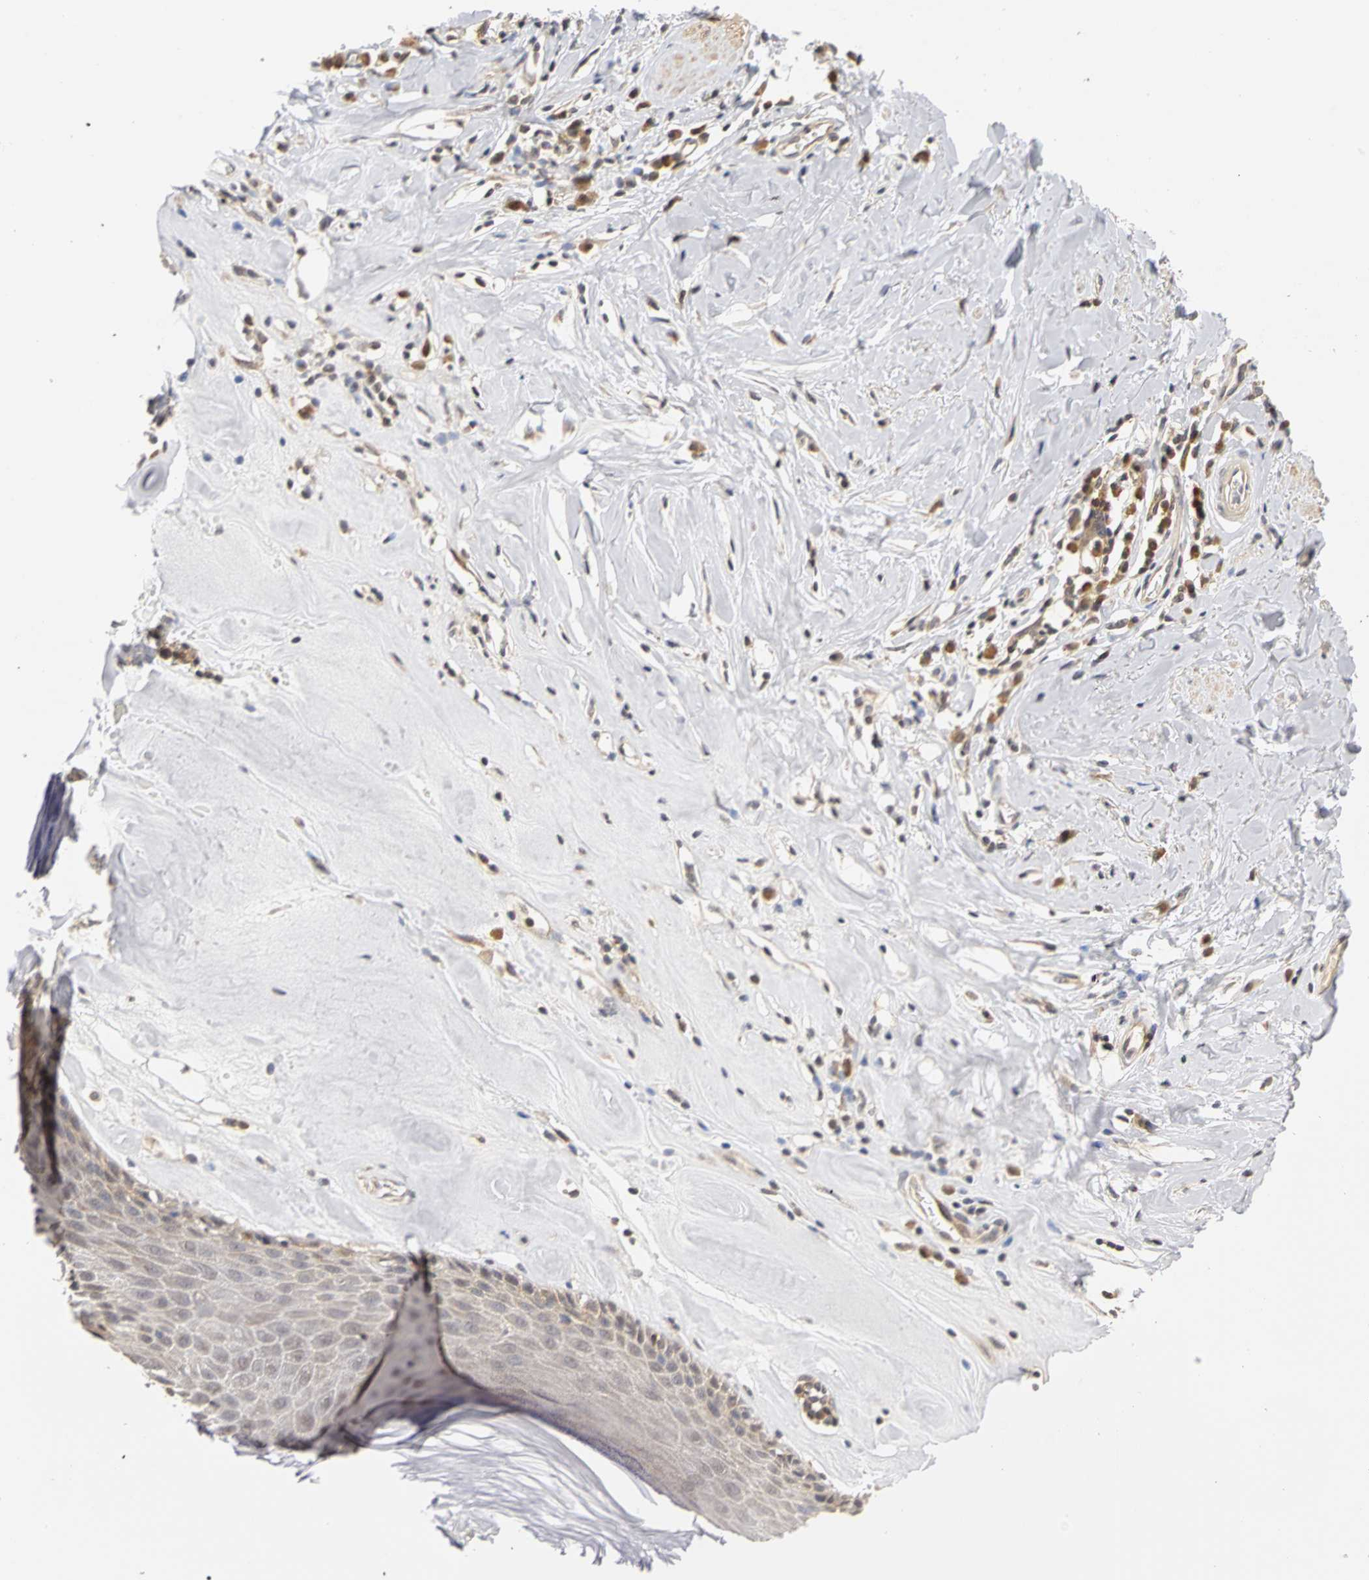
{"staining": {"intensity": "moderate", "quantity": ">75%", "location": "cytoplasmic/membranous,nuclear"}, "tissue": "skin", "cell_type": "Epidermal cells", "image_type": "normal", "snomed": [{"axis": "morphology", "description": "Normal tissue, NOS"}, {"axis": "morphology", "description": "Inflammation, NOS"}, {"axis": "topography", "description": "Vulva"}], "caption": "A micrograph of human skin stained for a protein demonstrates moderate cytoplasmic/membranous,nuclear brown staining in epidermal cells.", "gene": "UBE2M", "patient": {"sex": "female", "age": 84}}